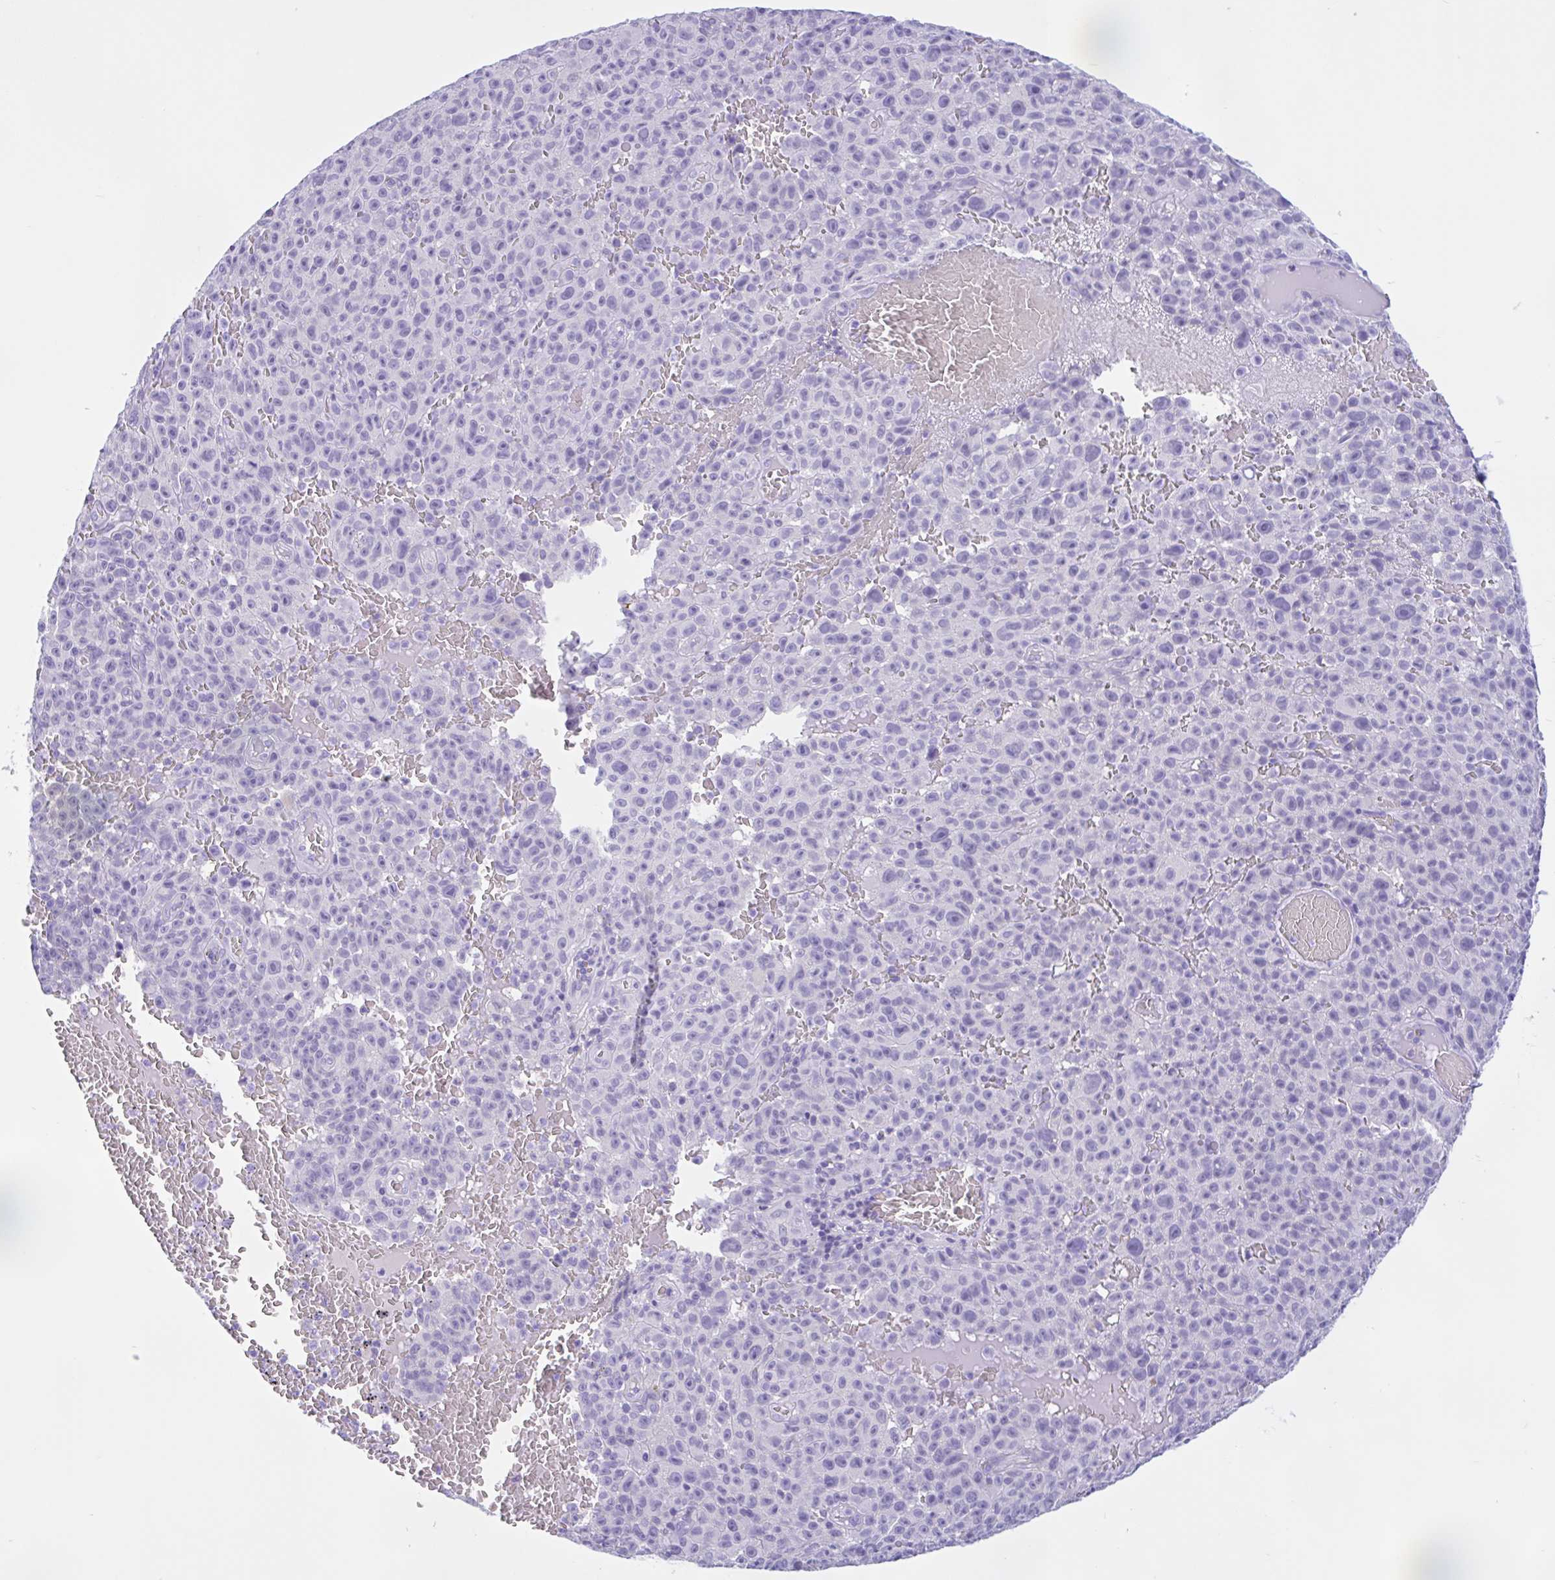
{"staining": {"intensity": "negative", "quantity": "none", "location": "none"}, "tissue": "melanoma", "cell_type": "Tumor cells", "image_type": "cancer", "snomed": [{"axis": "morphology", "description": "Malignant melanoma, NOS"}, {"axis": "topography", "description": "Skin"}], "caption": "The immunohistochemistry micrograph has no significant expression in tumor cells of melanoma tissue.", "gene": "ZNF319", "patient": {"sex": "female", "age": 82}}